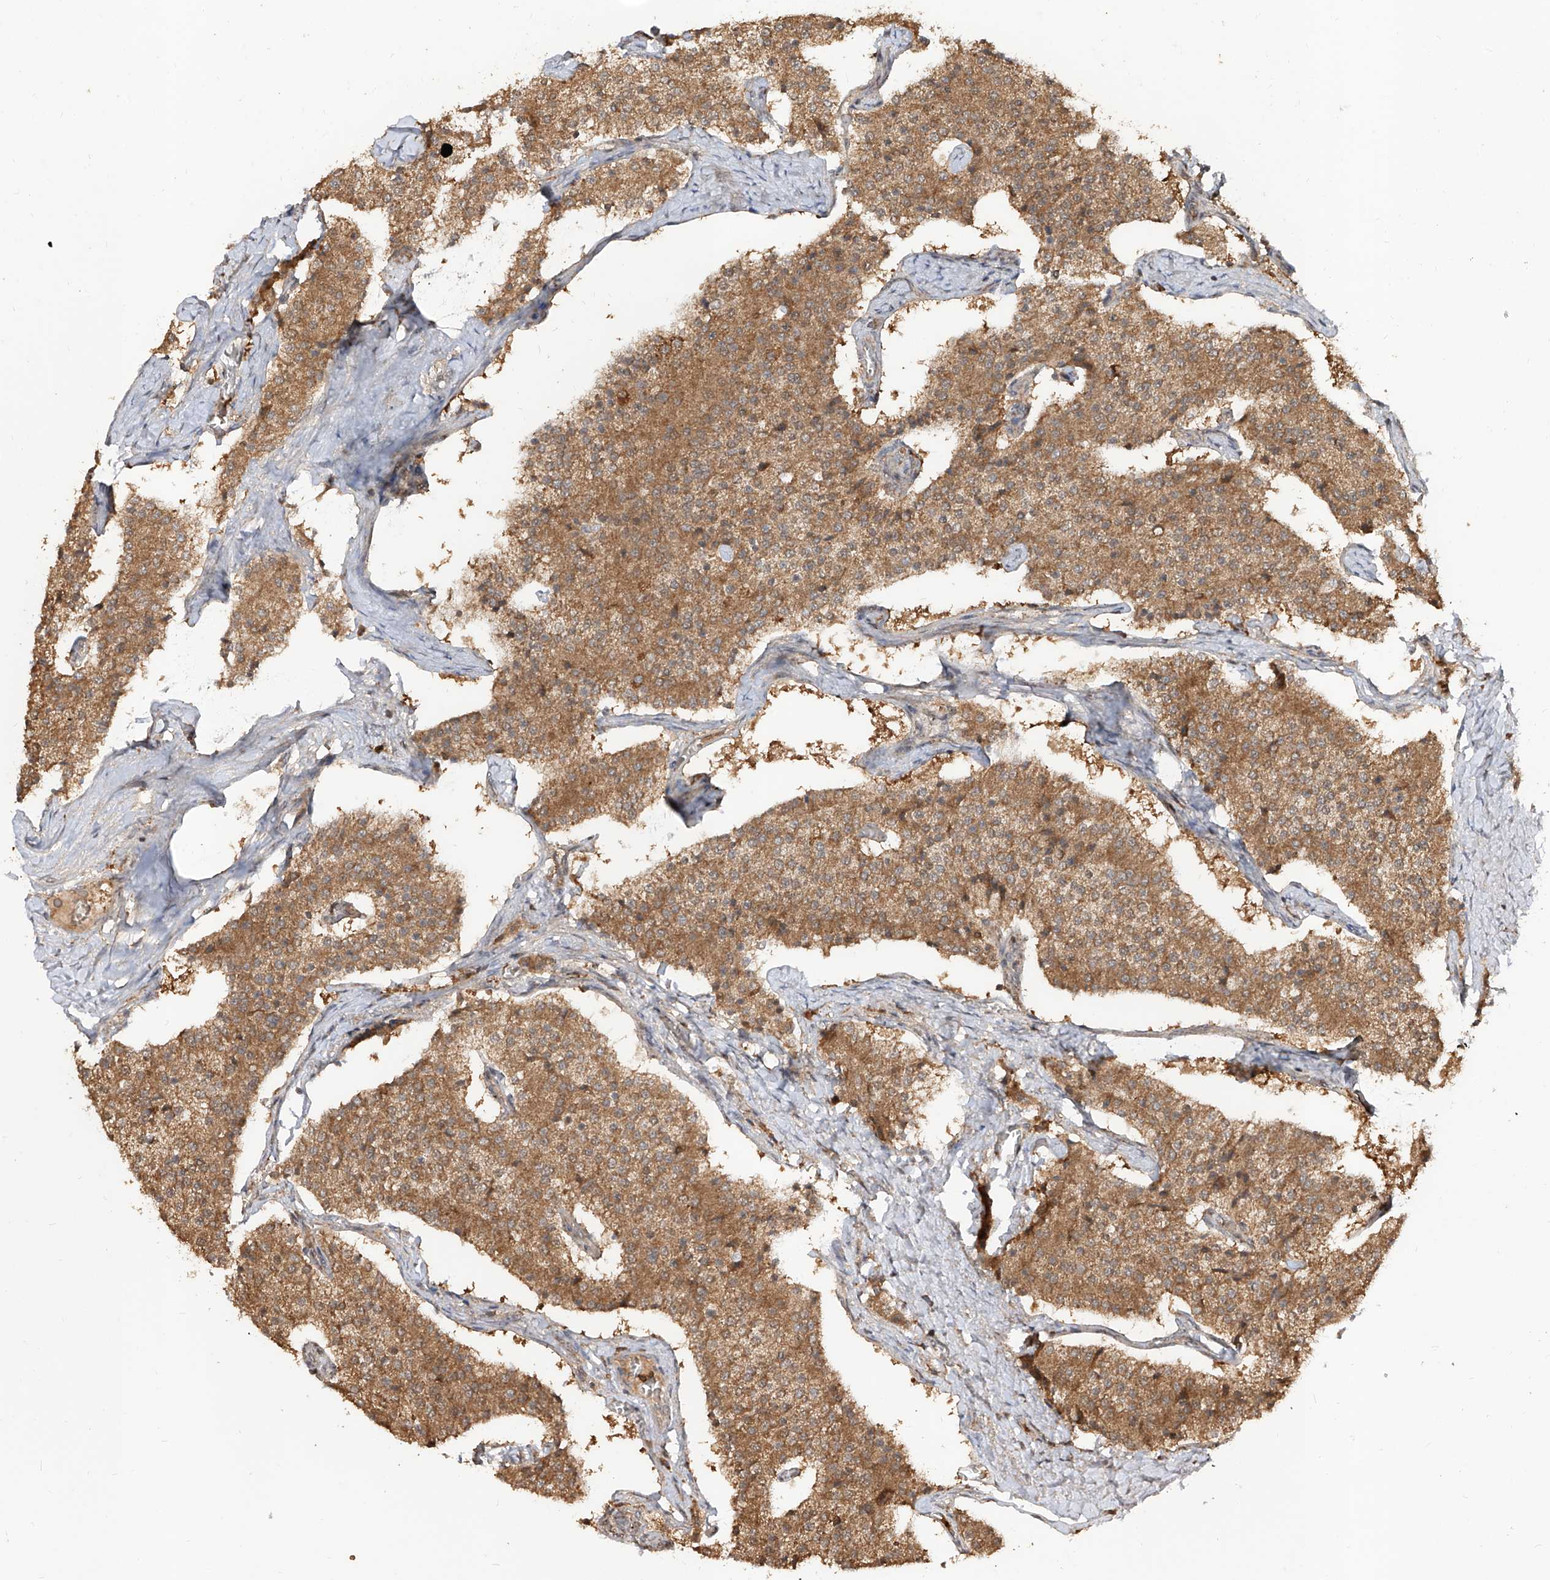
{"staining": {"intensity": "moderate", "quantity": ">75%", "location": "cytoplasmic/membranous"}, "tissue": "carcinoid", "cell_type": "Tumor cells", "image_type": "cancer", "snomed": [{"axis": "morphology", "description": "Carcinoid, malignant, NOS"}, {"axis": "topography", "description": "Colon"}], "caption": "Protein staining displays moderate cytoplasmic/membranous staining in about >75% of tumor cells in carcinoid (malignant). Immunohistochemistry (ihc) stains the protein in brown and the nuclei are stained blue.", "gene": "AIM2", "patient": {"sex": "female", "age": 52}}